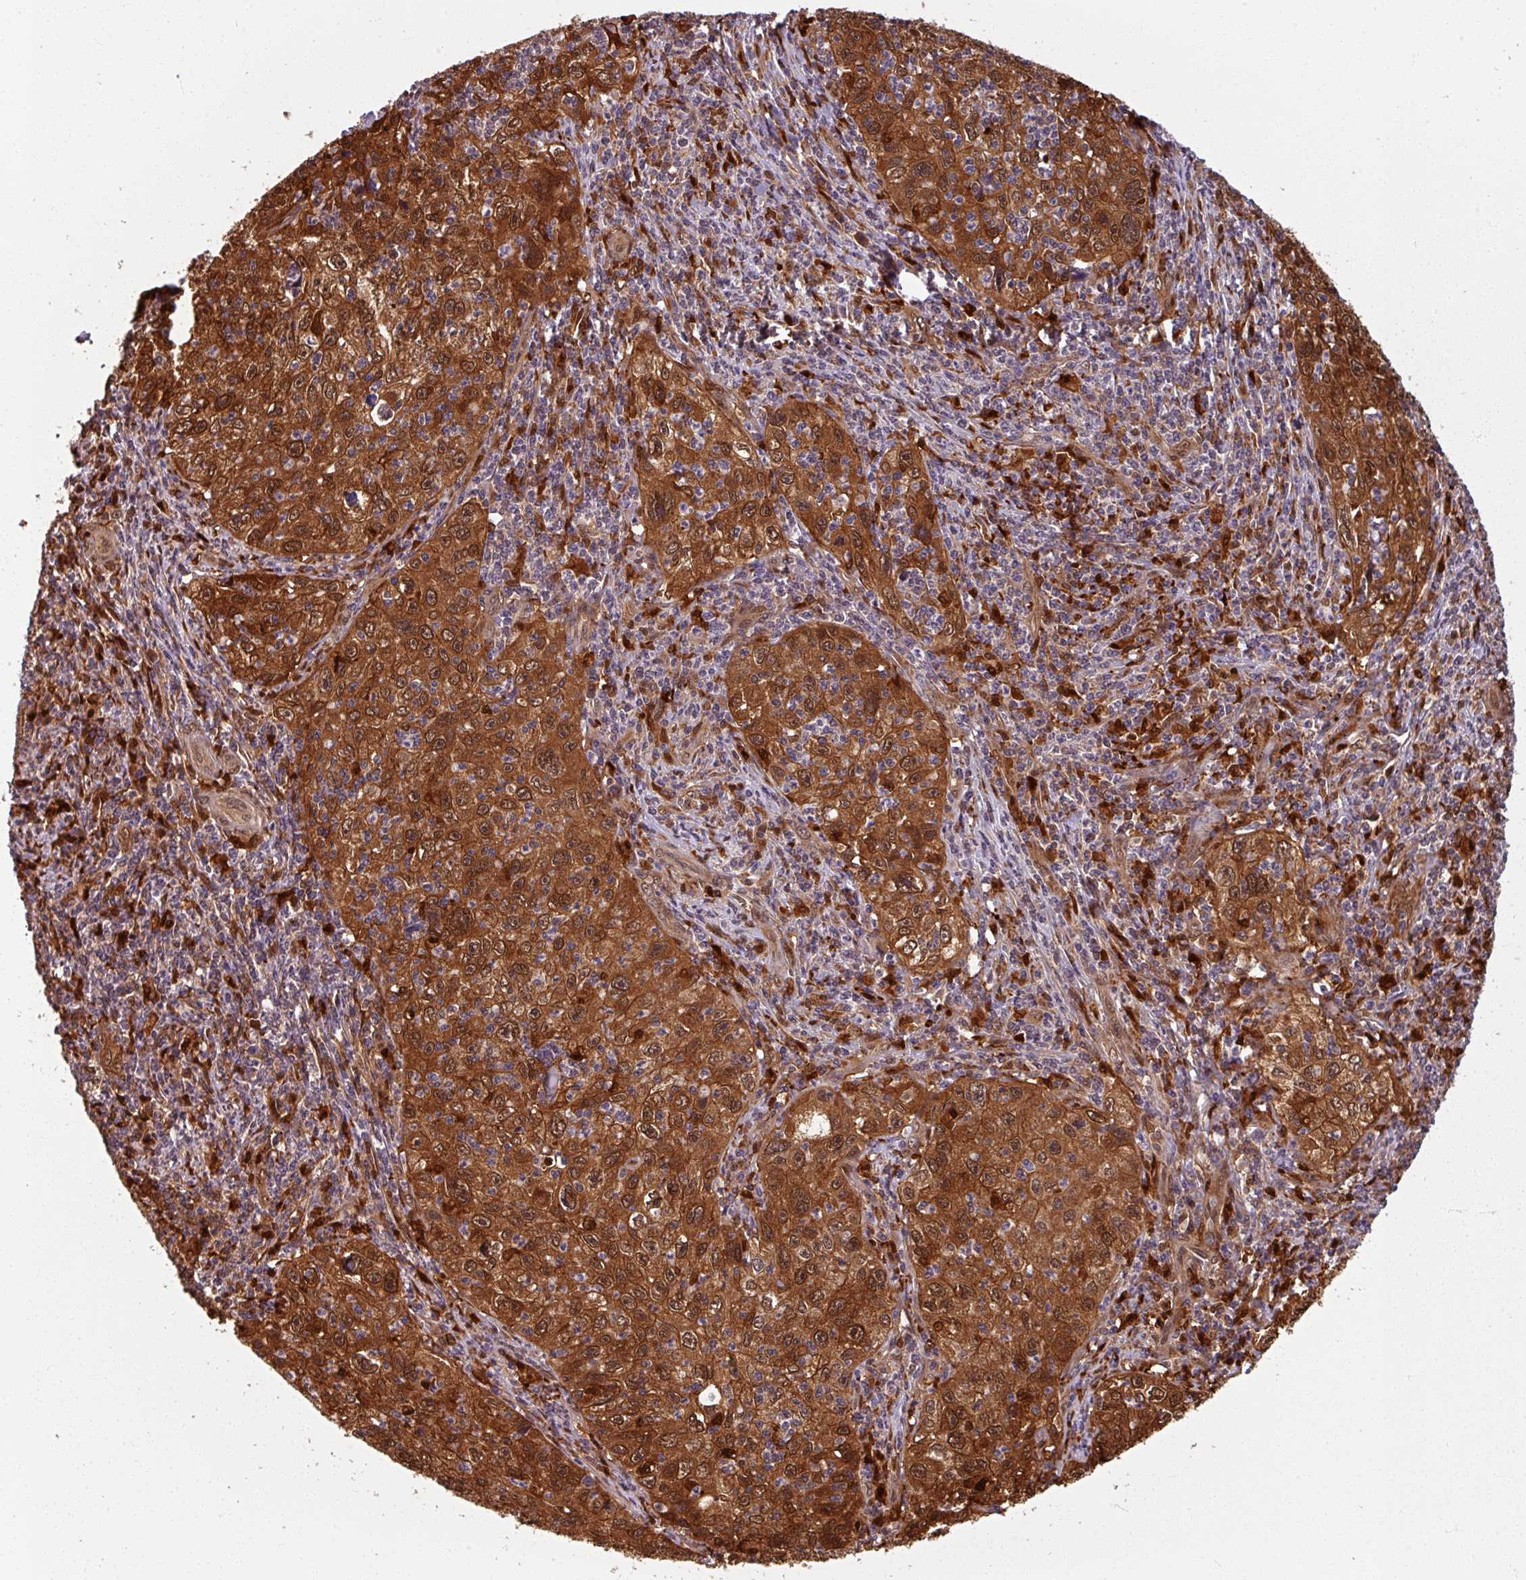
{"staining": {"intensity": "strong", "quantity": ">75%", "location": "cytoplasmic/membranous,nuclear"}, "tissue": "cervical cancer", "cell_type": "Tumor cells", "image_type": "cancer", "snomed": [{"axis": "morphology", "description": "Squamous cell carcinoma, NOS"}, {"axis": "topography", "description": "Cervix"}], "caption": "Tumor cells reveal strong cytoplasmic/membranous and nuclear positivity in about >75% of cells in cervical squamous cell carcinoma. (DAB = brown stain, brightfield microscopy at high magnification).", "gene": "KCTD11", "patient": {"sex": "female", "age": 30}}